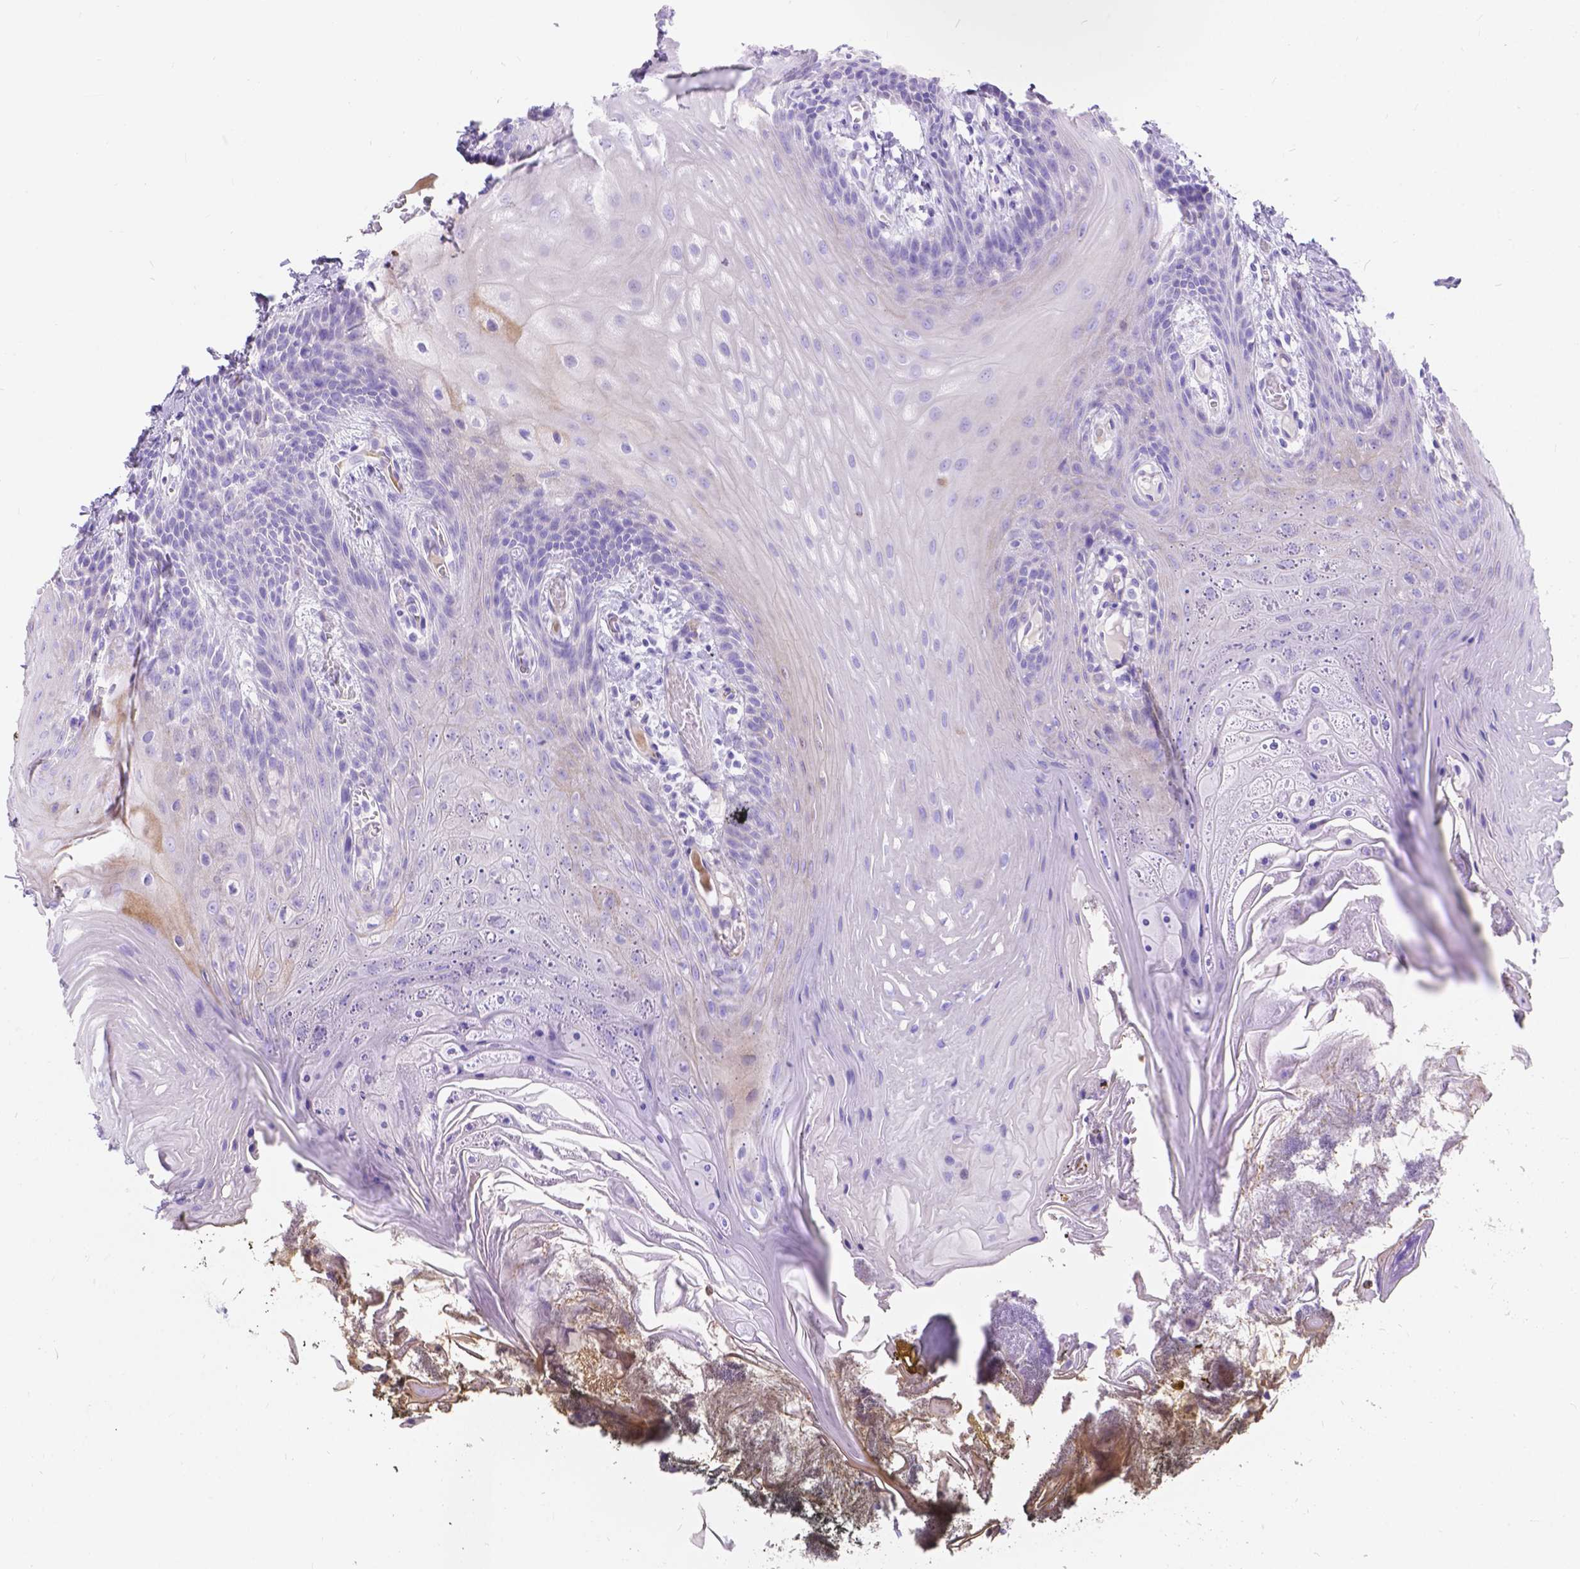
{"staining": {"intensity": "negative", "quantity": "none", "location": "none"}, "tissue": "oral mucosa", "cell_type": "Squamous epithelial cells", "image_type": "normal", "snomed": [{"axis": "morphology", "description": "Normal tissue, NOS"}, {"axis": "topography", "description": "Oral tissue"}], "caption": "Immunohistochemistry image of normal oral mucosa stained for a protein (brown), which exhibits no positivity in squamous epithelial cells.", "gene": "KLHL10", "patient": {"sex": "male", "age": 9}}